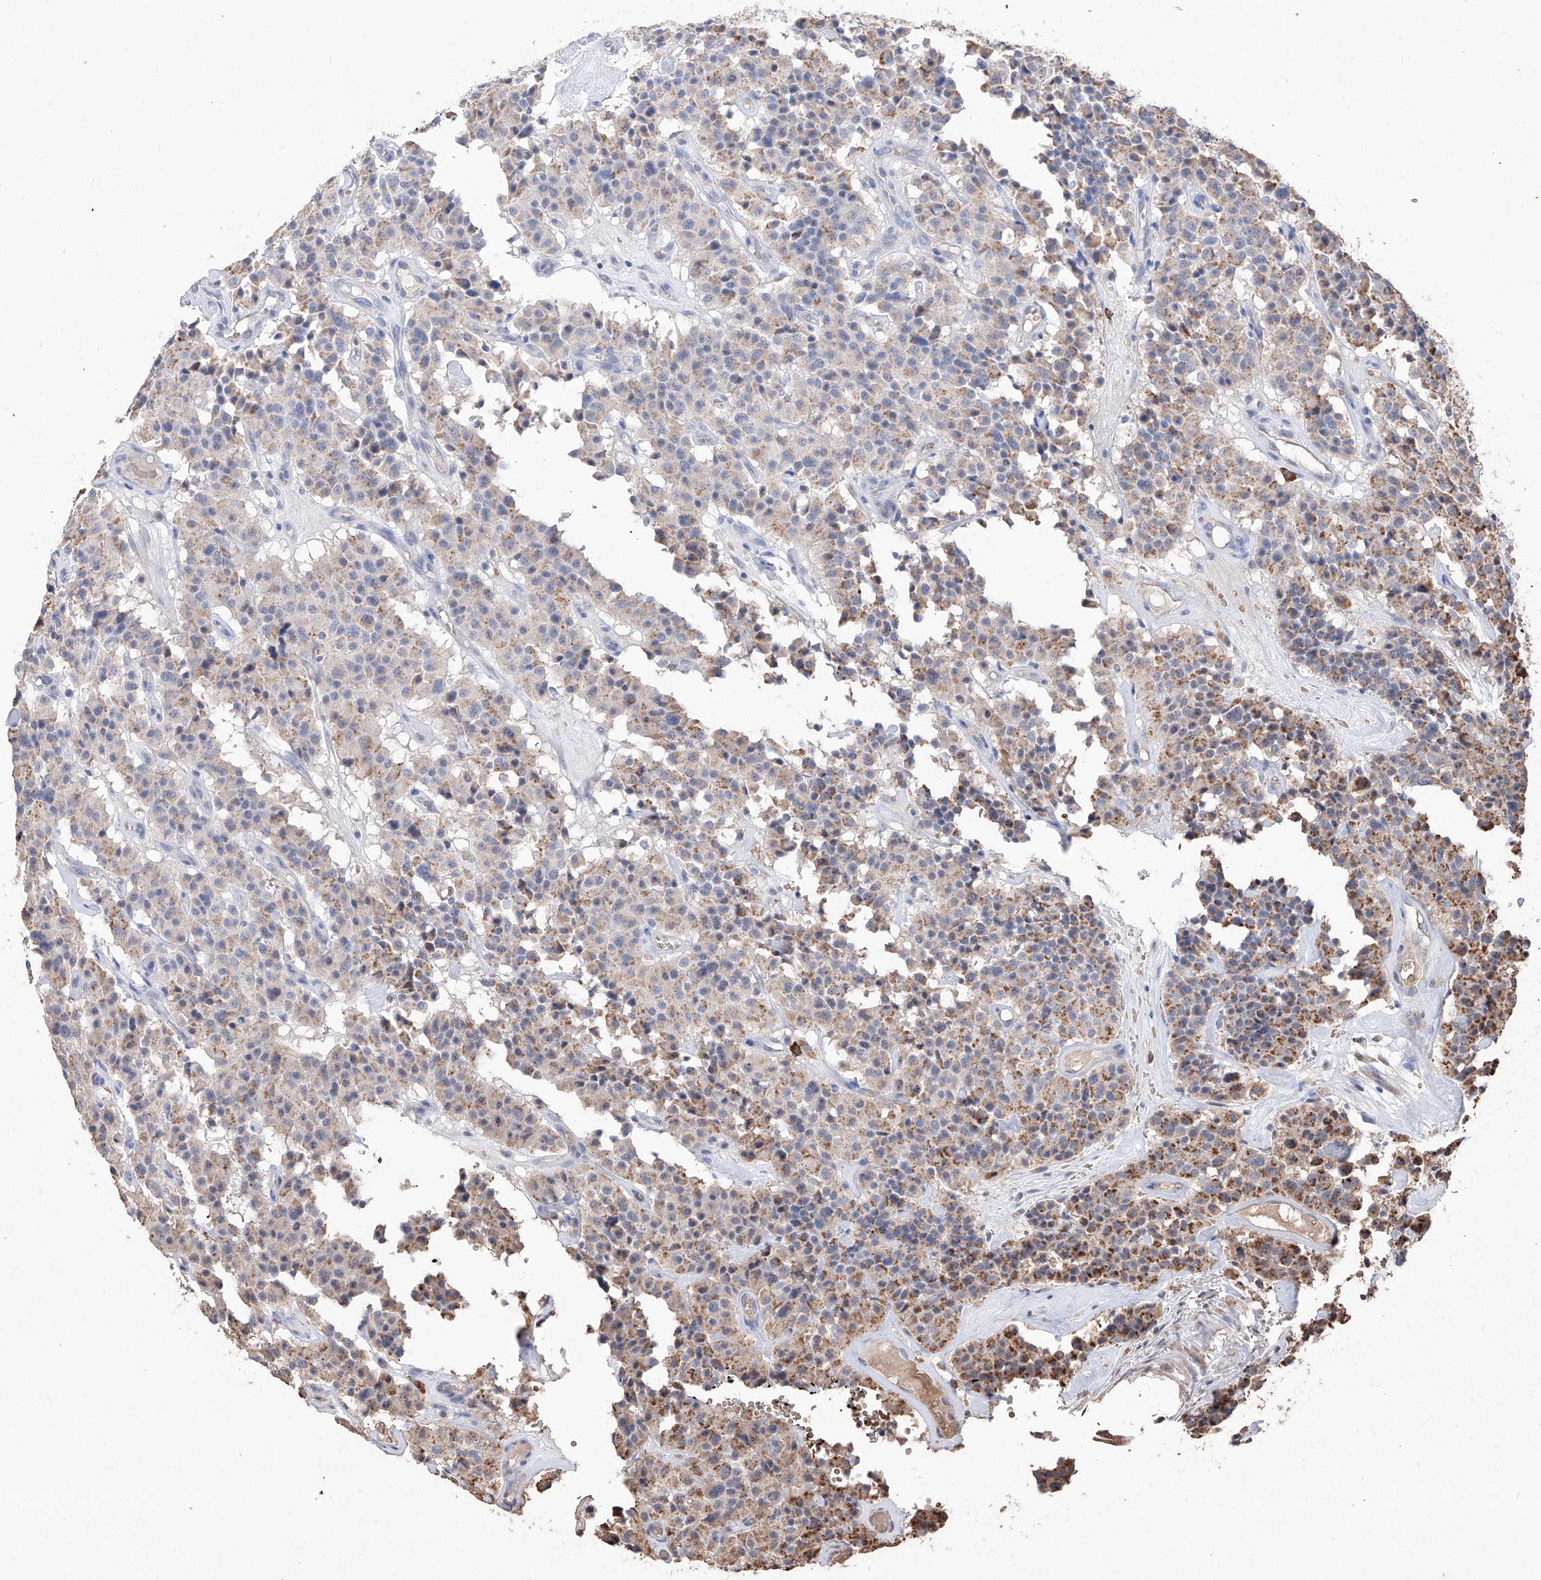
{"staining": {"intensity": "moderate", "quantity": ">75%", "location": "cytoplasmic/membranous"}, "tissue": "carcinoid", "cell_type": "Tumor cells", "image_type": "cancer", "snomed": [{"axis": "morphology", "description": "Carcinoid, malignant, NOS"}, {"axis": "topography", "description": "Lung"}], "caption": "High-power microscopy captured an IHC histopathology image of malignant carcinoid, revealing moderate cytoplasmic/membranous expression in approximately >75% of tumor cells.", "gene": "EML1", "patient": {"sex": "male", "age": 30}}